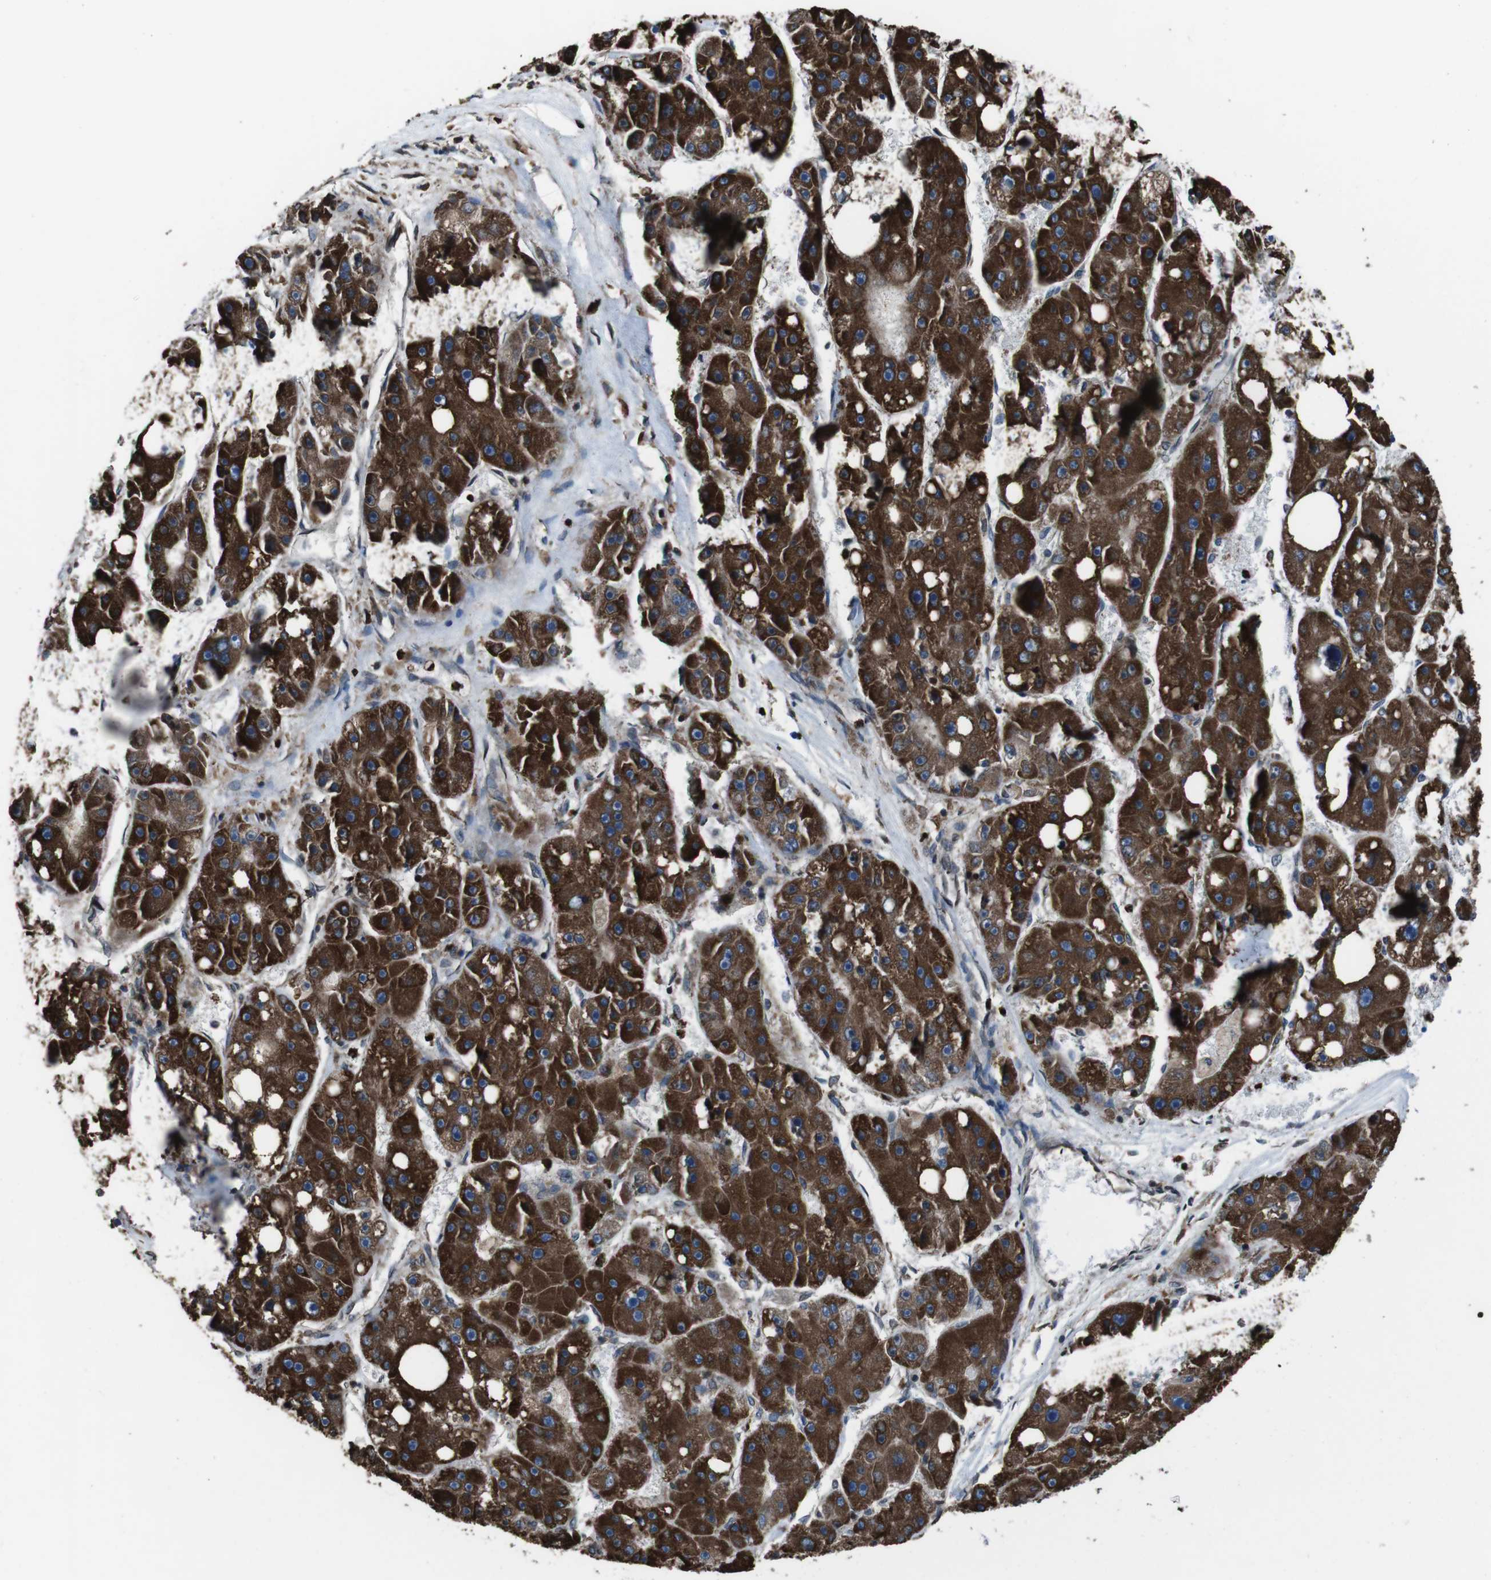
{"staining": {"intensity": "strong", "quantity": ">75%", "location": "cytoplasmic/membranous"}, "tissue": "liver cancer", "cell_type": "Tumor cells", "image_type": "cancer", "snomed": [{"axis": "morphology", "description": "Carcinoma, Hepatocellular, NOS"}, {"axis": "topography", "description": "Liver"}], "caption": "A brown stain labels strong cytoplasmic/membranous expression of a protein in human liver cancer tumor cells.", "gene": "APMAP", "patient": {"sex": "female", "age": 61}}